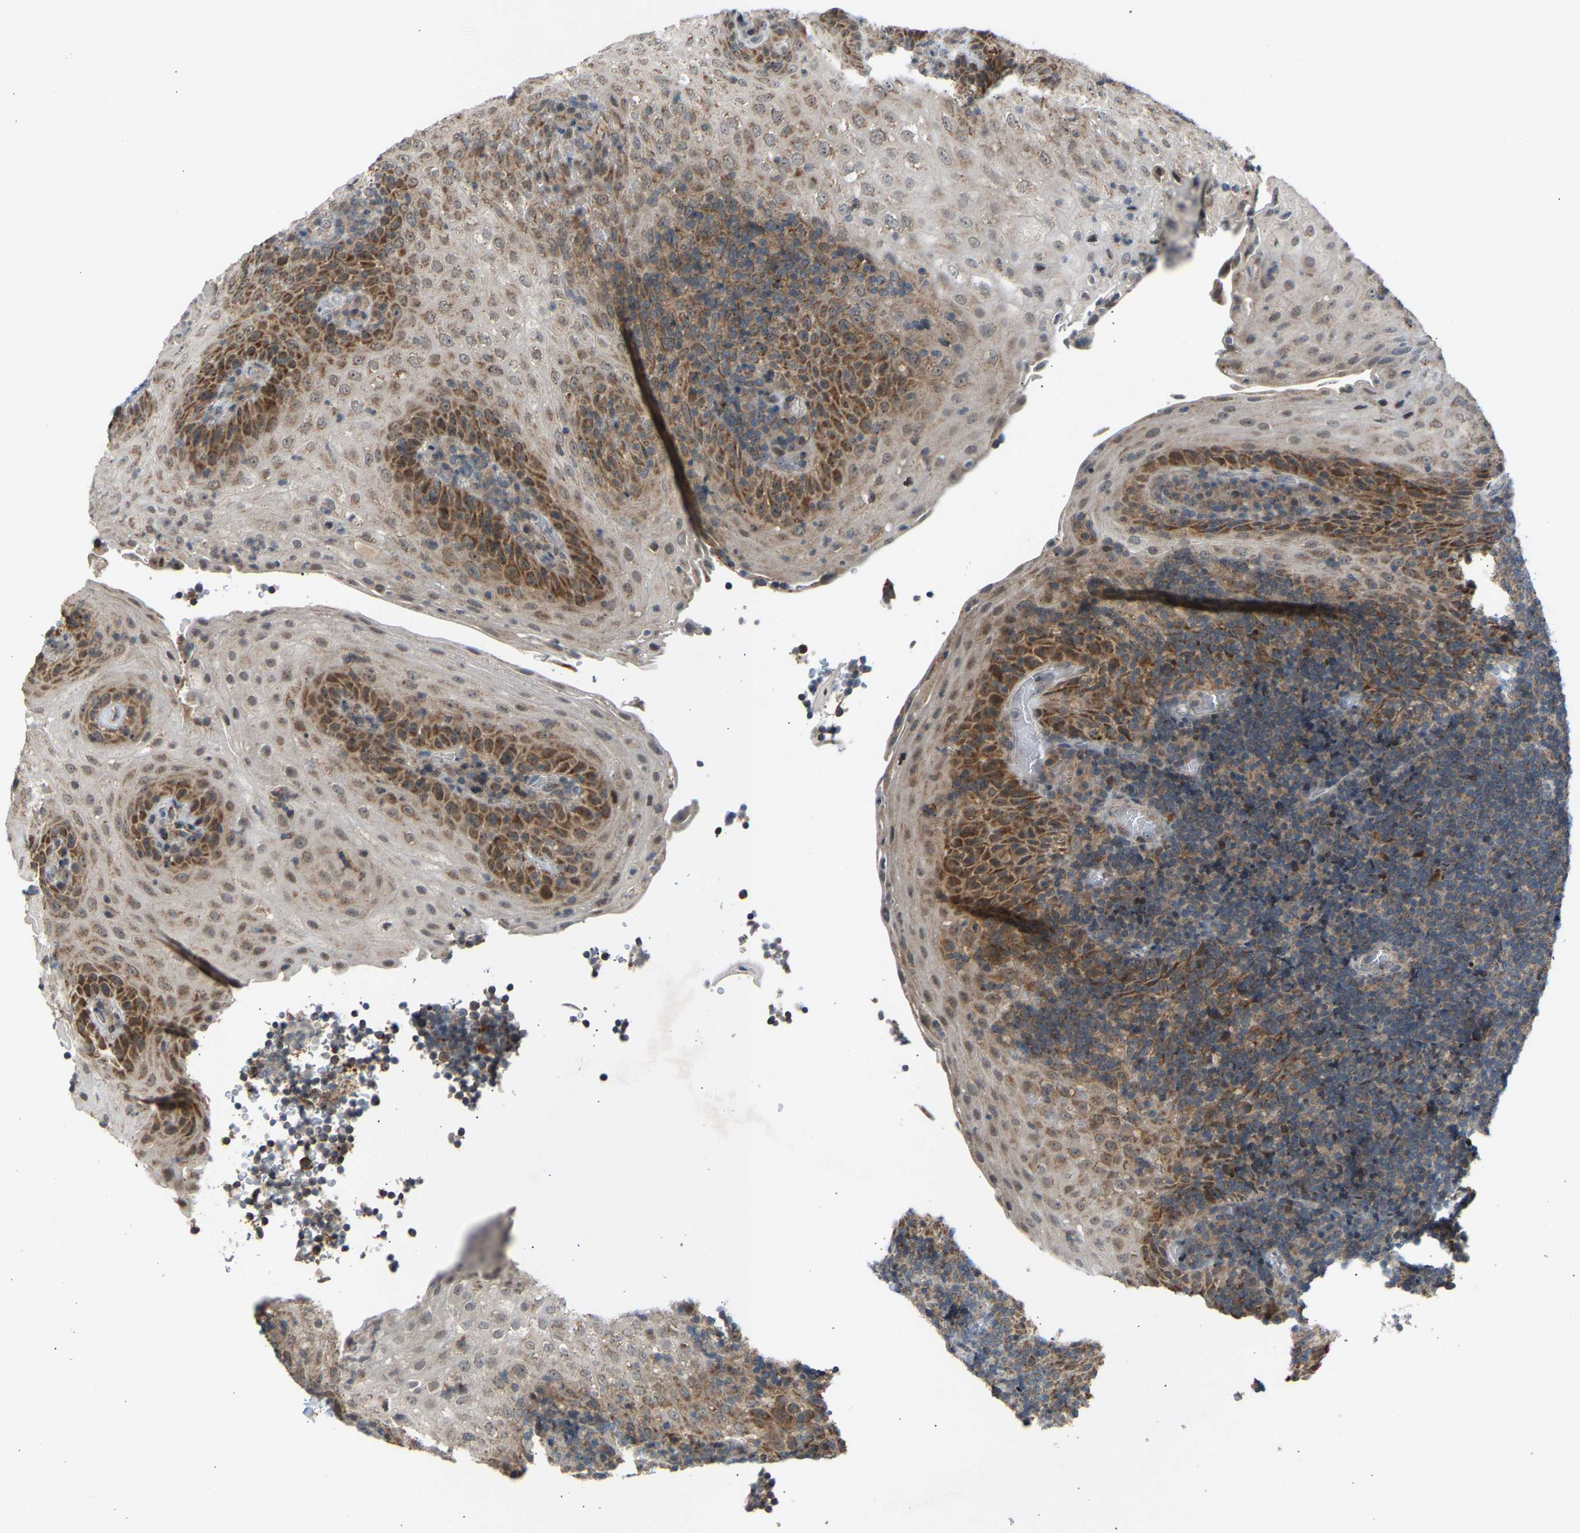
{"staining": {"intensity": "strong", "quantity": "25%-75%", "location": "cytoplasmic/membranous"}, "tissue": "tonsil", "cell_type": "Germinal center cells", "image_type": "normal", "snomed": [{"axis": "morphology", "description": "Normal tissue, NOS"}, {"axis": "topography", "description": "Tonsil"}], "caption": "Benign tonsil exhibits strong cytoplasmic/membranous expression in about 25%-75% of germinal center cells.", "gene": "SLIRP", "patient": {"sex": "male", "age": 37}}